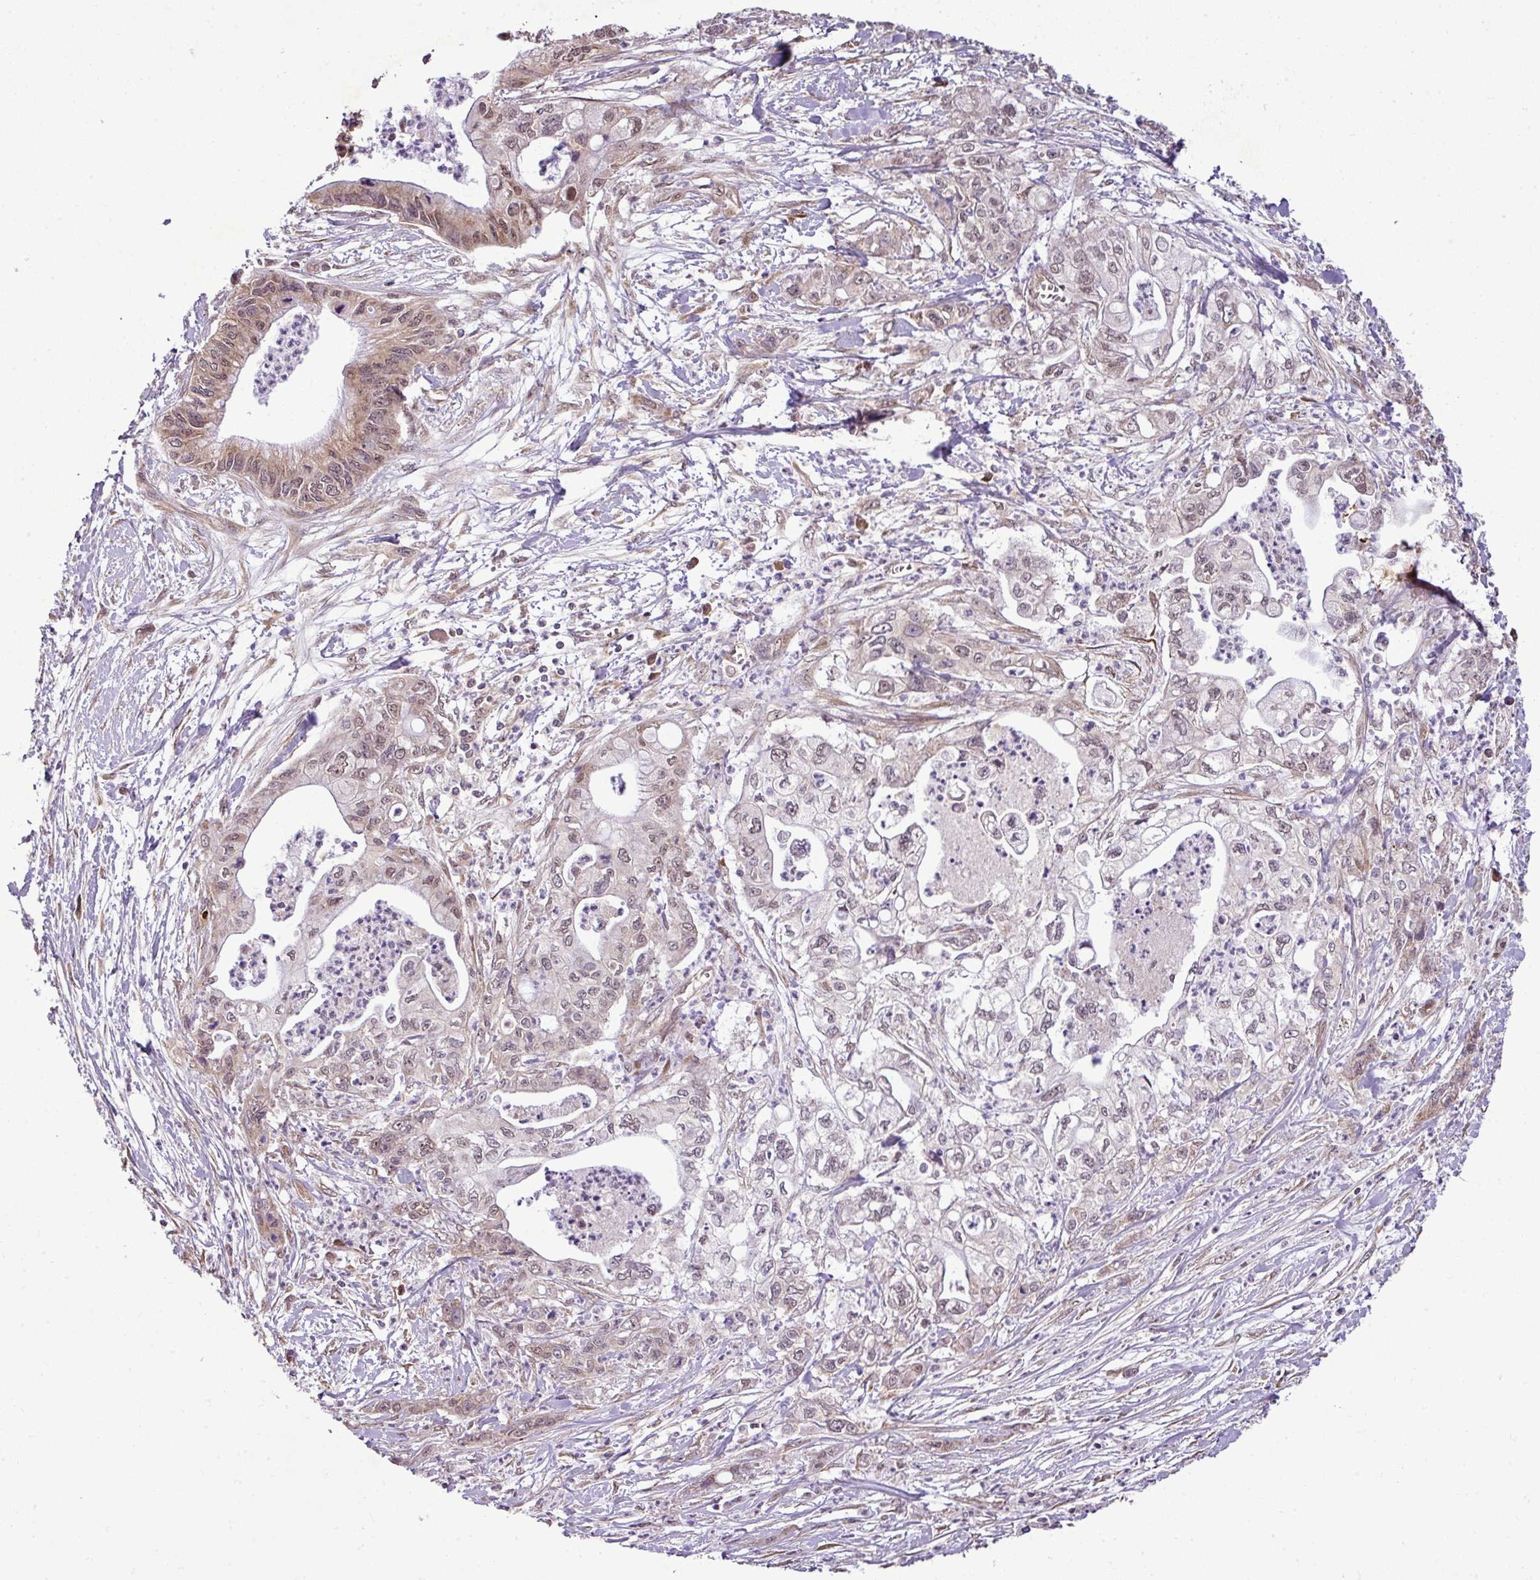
{"staining": {"intensity": "weak", "quantity": "25%-75%", "location": "cytoplasmic/membranous,nuclear"}, "tissue": "pancreatic cancer", "cell_type": "Tumor cells", "image_type": "cancer", "snomed": [{"axis": "morphology", "description": "Adenocarcinoma, NOS"}, {"axis": "topography", "description": "Pancreas"}], "caption": "An IHC micrograph of tumor tissue is shown. Protein staining in brown labels weak cytoplasmic/membranous and nuclear positivity in pancreatic cancer within tumor cells.", "gene": "DNAAF4", "patient": {"sex": "male", "age": 61}}